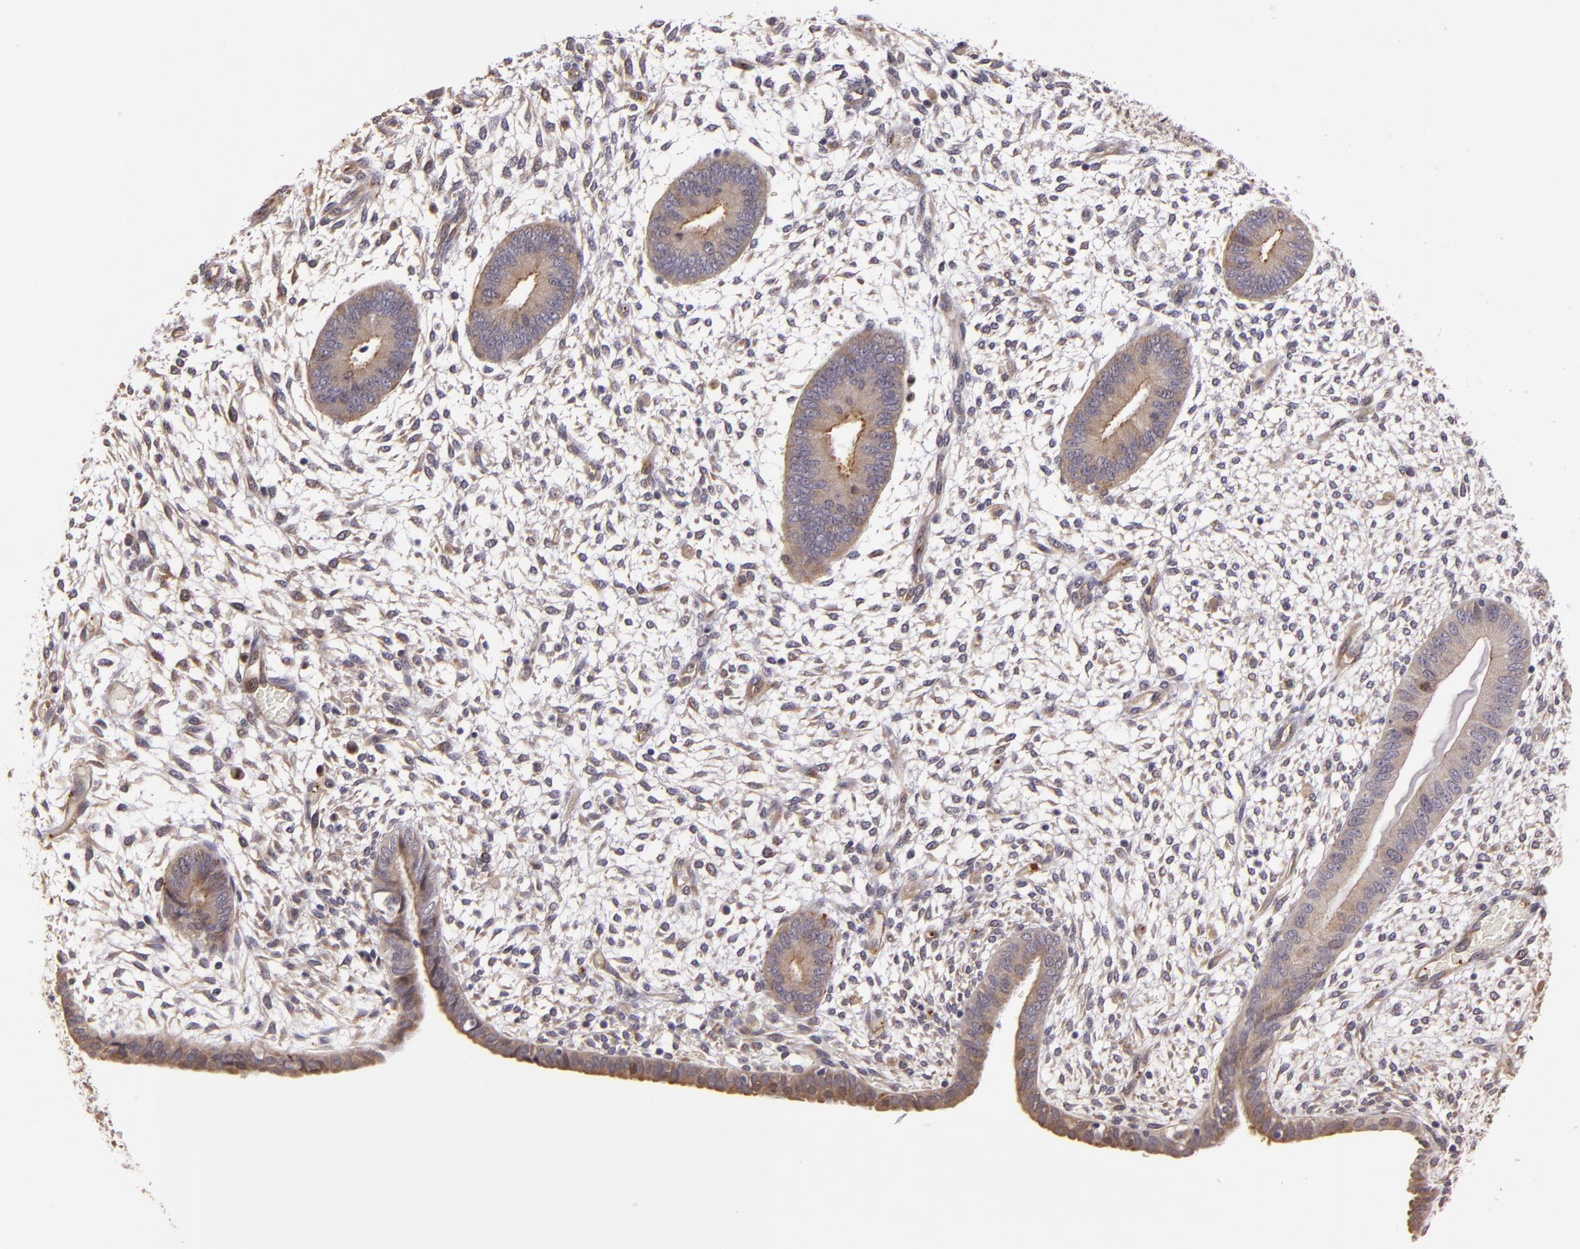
{"staining": {"intensity": "weak", "quantity": "<25%", "location": "cytoplasmic/membranous"}, "tissue": "endometrium", "cell_type": "Cells in endometrial stroma", "image_type": "normal", "snomed": [{"axis": "morphology", "description": "Normal tissue, NOS"}, {"axis": "topography", "description": "Endometrium"}], "caption": "Immunohistochemical staining of unremarkable endometrium reveals no significant staining in cells in endometrial stroma. Nuclei are stained in blue.", "gene": "SYTL4", "patient": {"sex": "female", "age": 42}}